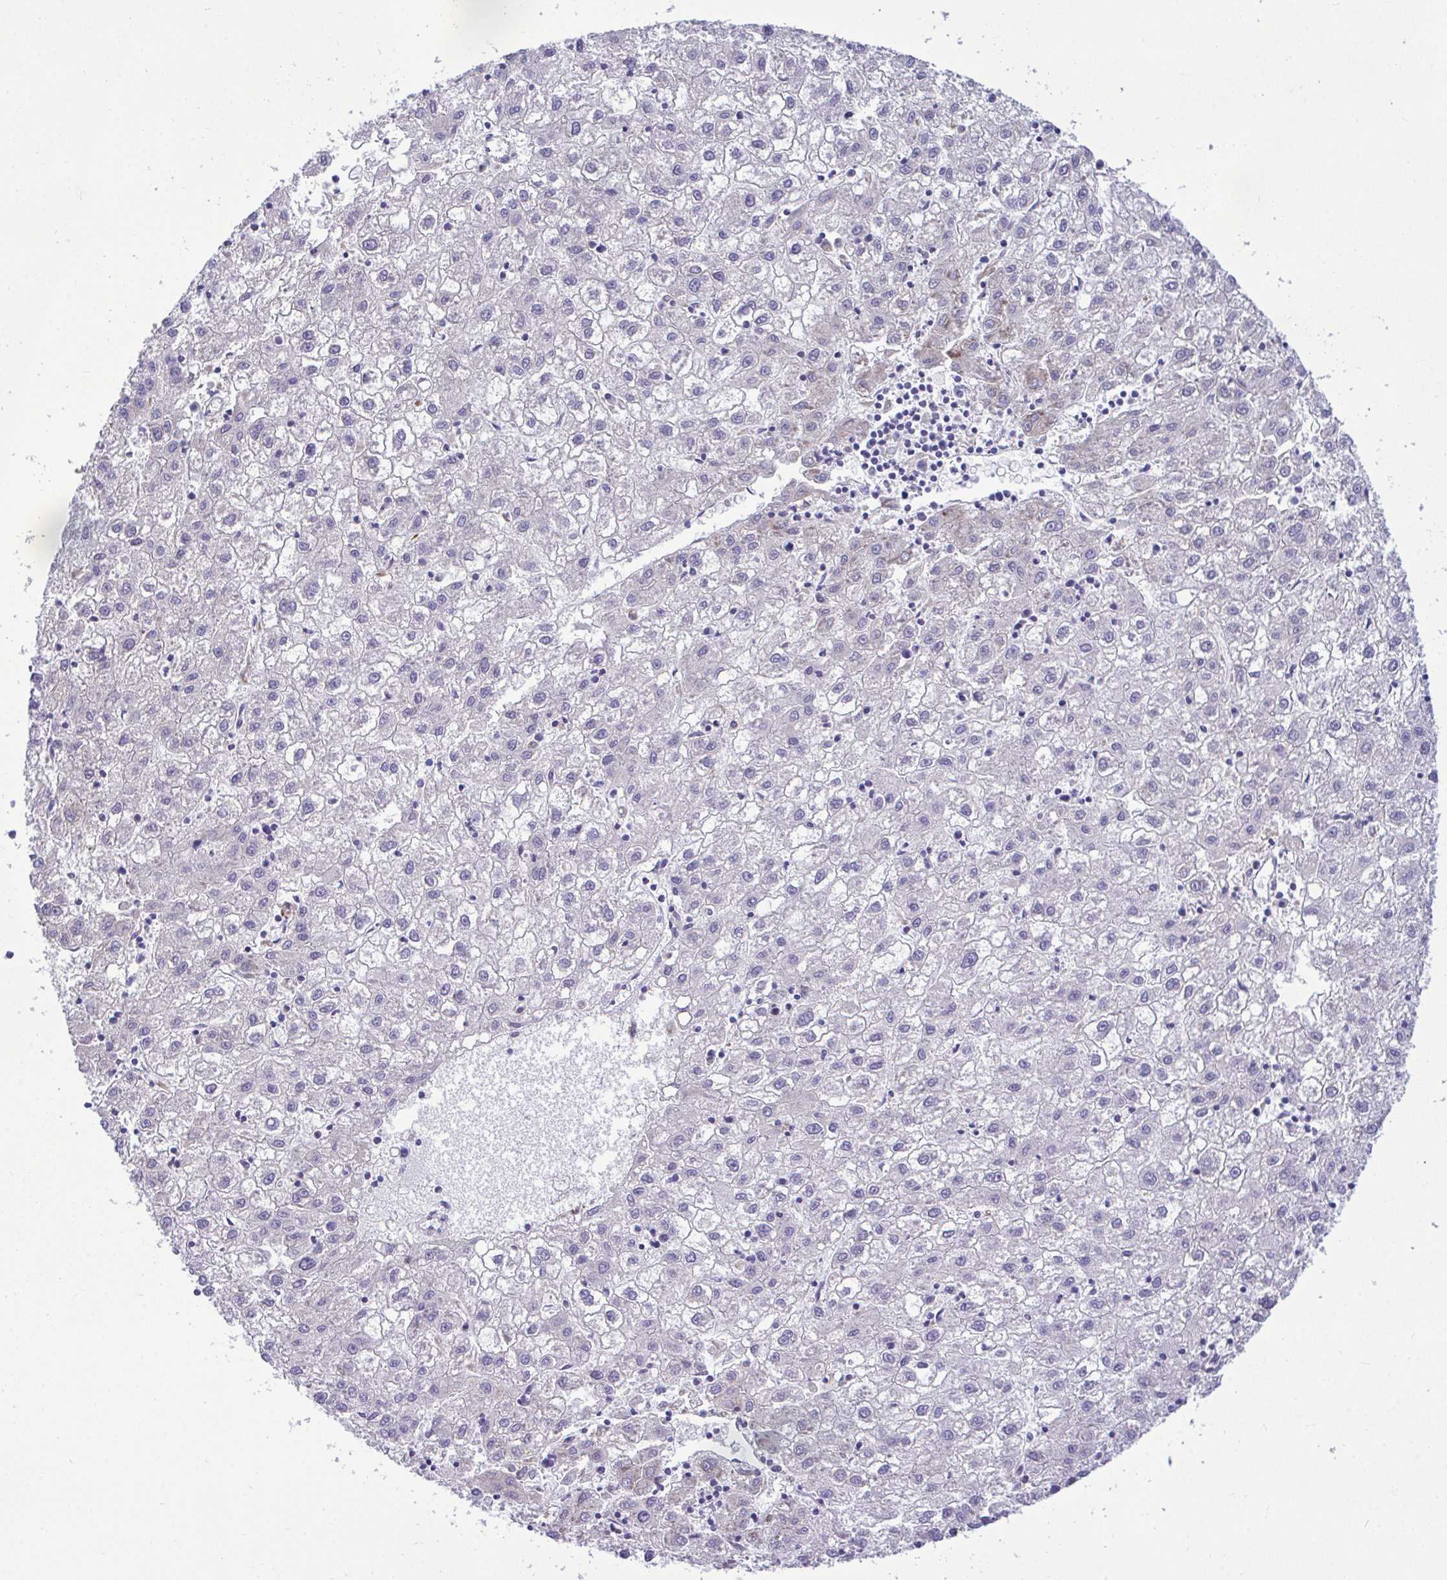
{"staining": {"intensity": "negative", "quantity": "none", "location": "none"}, "tissue": "liver cancer", "cell_type": "Tumor cells", "image_type": "cancer", "snomed": [{"axis": "morphology", "description": "Carcinoma, Hepatocellular, NOS"}, {"axis": "topography", "description": "Liver"}], "caption": "Human hepatocellular carcinoma (liver) stained for a protein using immunohistochemistry exhibits no positivity in tumor cells.", "gene": "PIGK", "patient": {"sex": "male", "age": 72}}